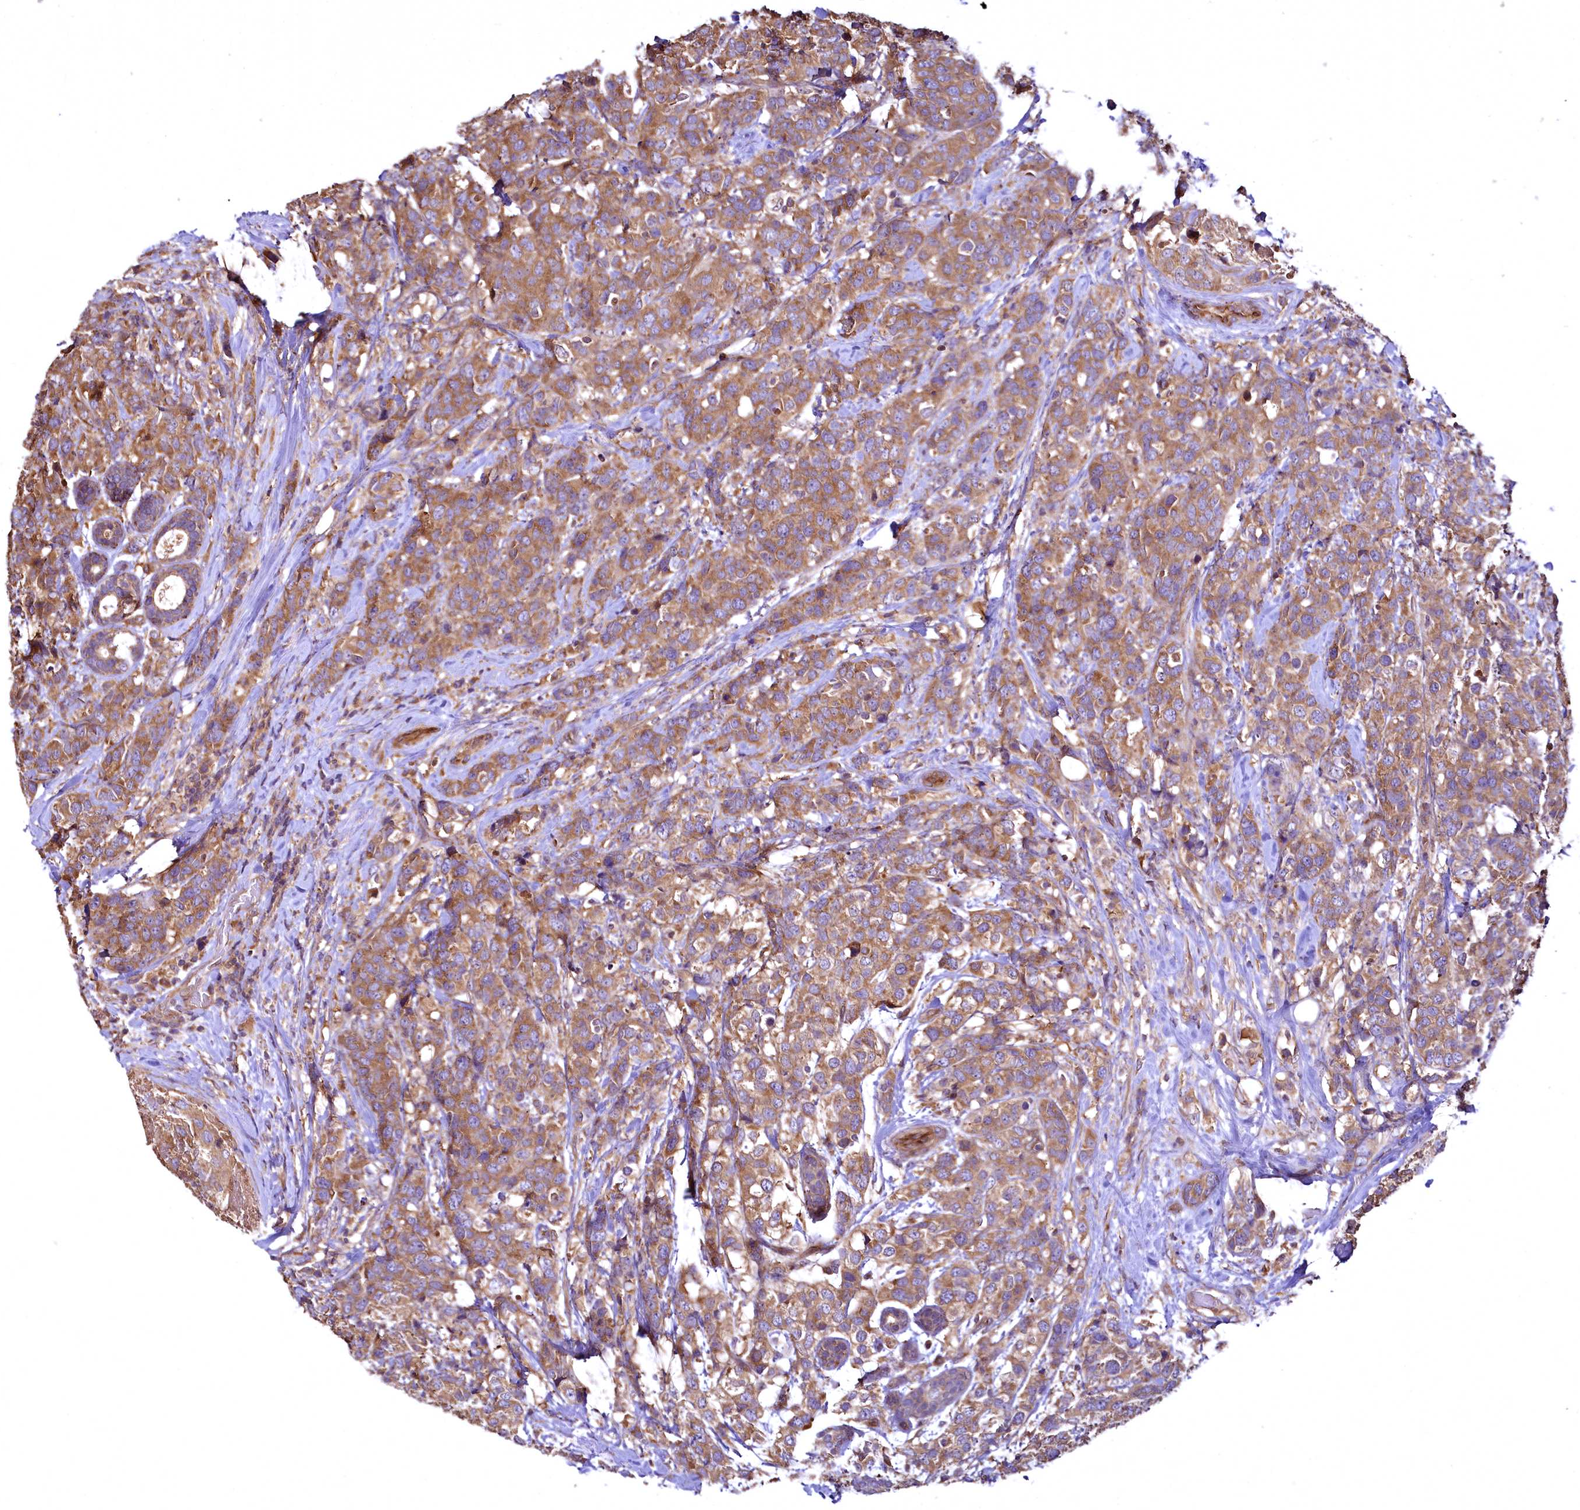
{"staining": {"intensity": "moderate", "quantity": ">75%", "location": "cytoplasmic/membranous"}, "tissue": "breast cancer", "cell_type": "Tumor cells", "image_type": "cancer", "snomed": [{"axis": "morphology", "description": "Lobular carcinoma"}, {"axis": "topography", "description": "Breast"}], "caption": "Protein staining of lobular carcinoma (breast) tissue displays moderate cytoplasmic/membranous staining in approximately >75% of tumor cells.", "gene": "TBCEL", "patient": {"sex": "female", "age": 59}}